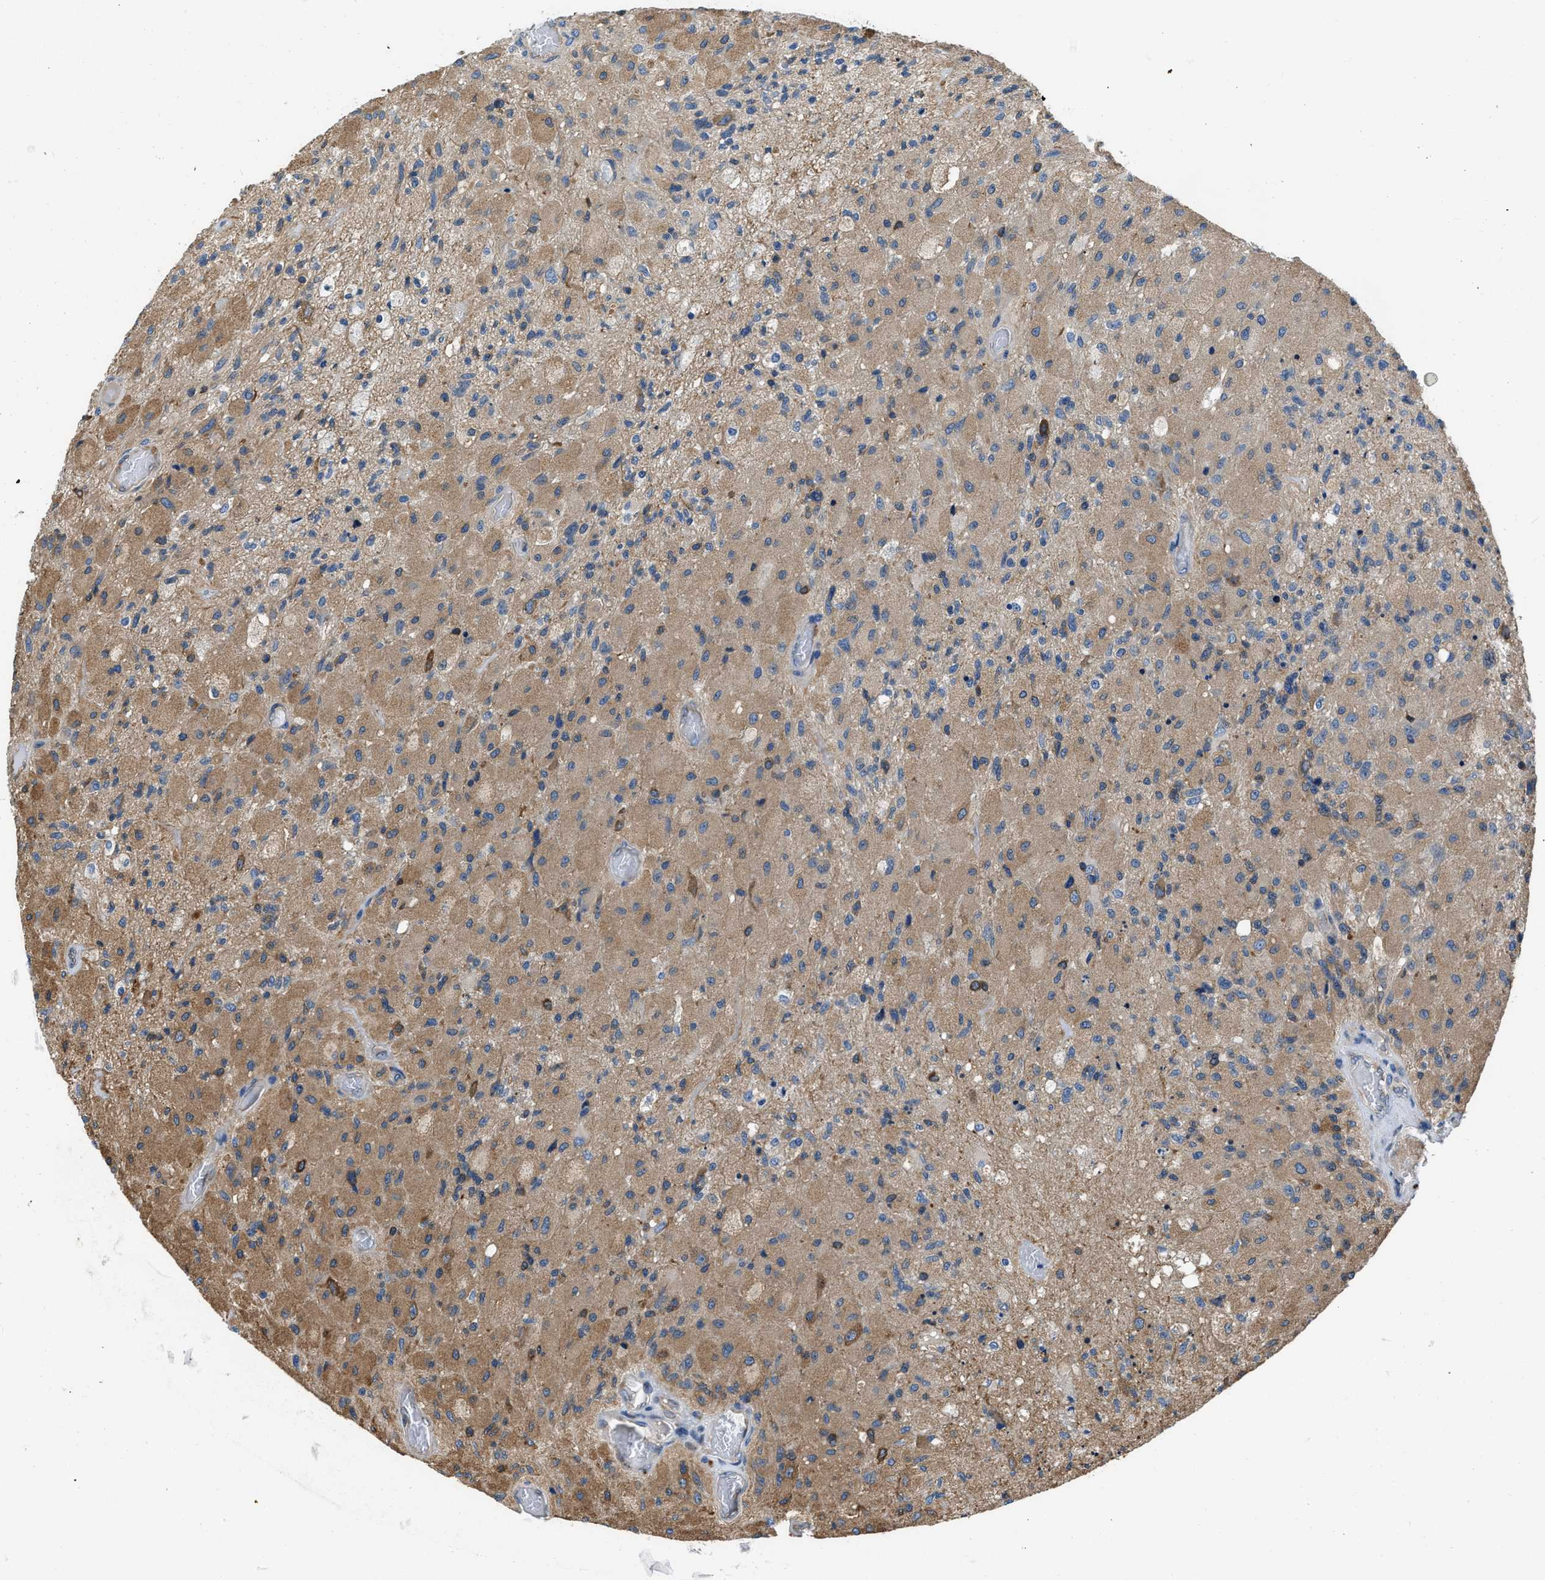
{"staining": {"intensity": "moderate", "quantity": ">75%", "location": "cytoplasmic/membranous"}, "tissue": "glioma", "cell_type": "Tumor cells", "image_type": "cancer", "snomed": [{"axis": "morphology", "description": "Normal tissue, NOS"}, {"axis": "morphology", "description": "Glioma, malignant, High grade"}, {"axis": "topography", "description": "Cerebral cortex"}], "caption": "This photomicrograph exhibits immunohistochemistry staining of human malignant high-grade glioma, with medium moderate cytoplasmic/membranous staining in approximately >75% of tumor cells.", "gene": "ARL6IP5", "patient": {"sex": "male", "age": 77}}